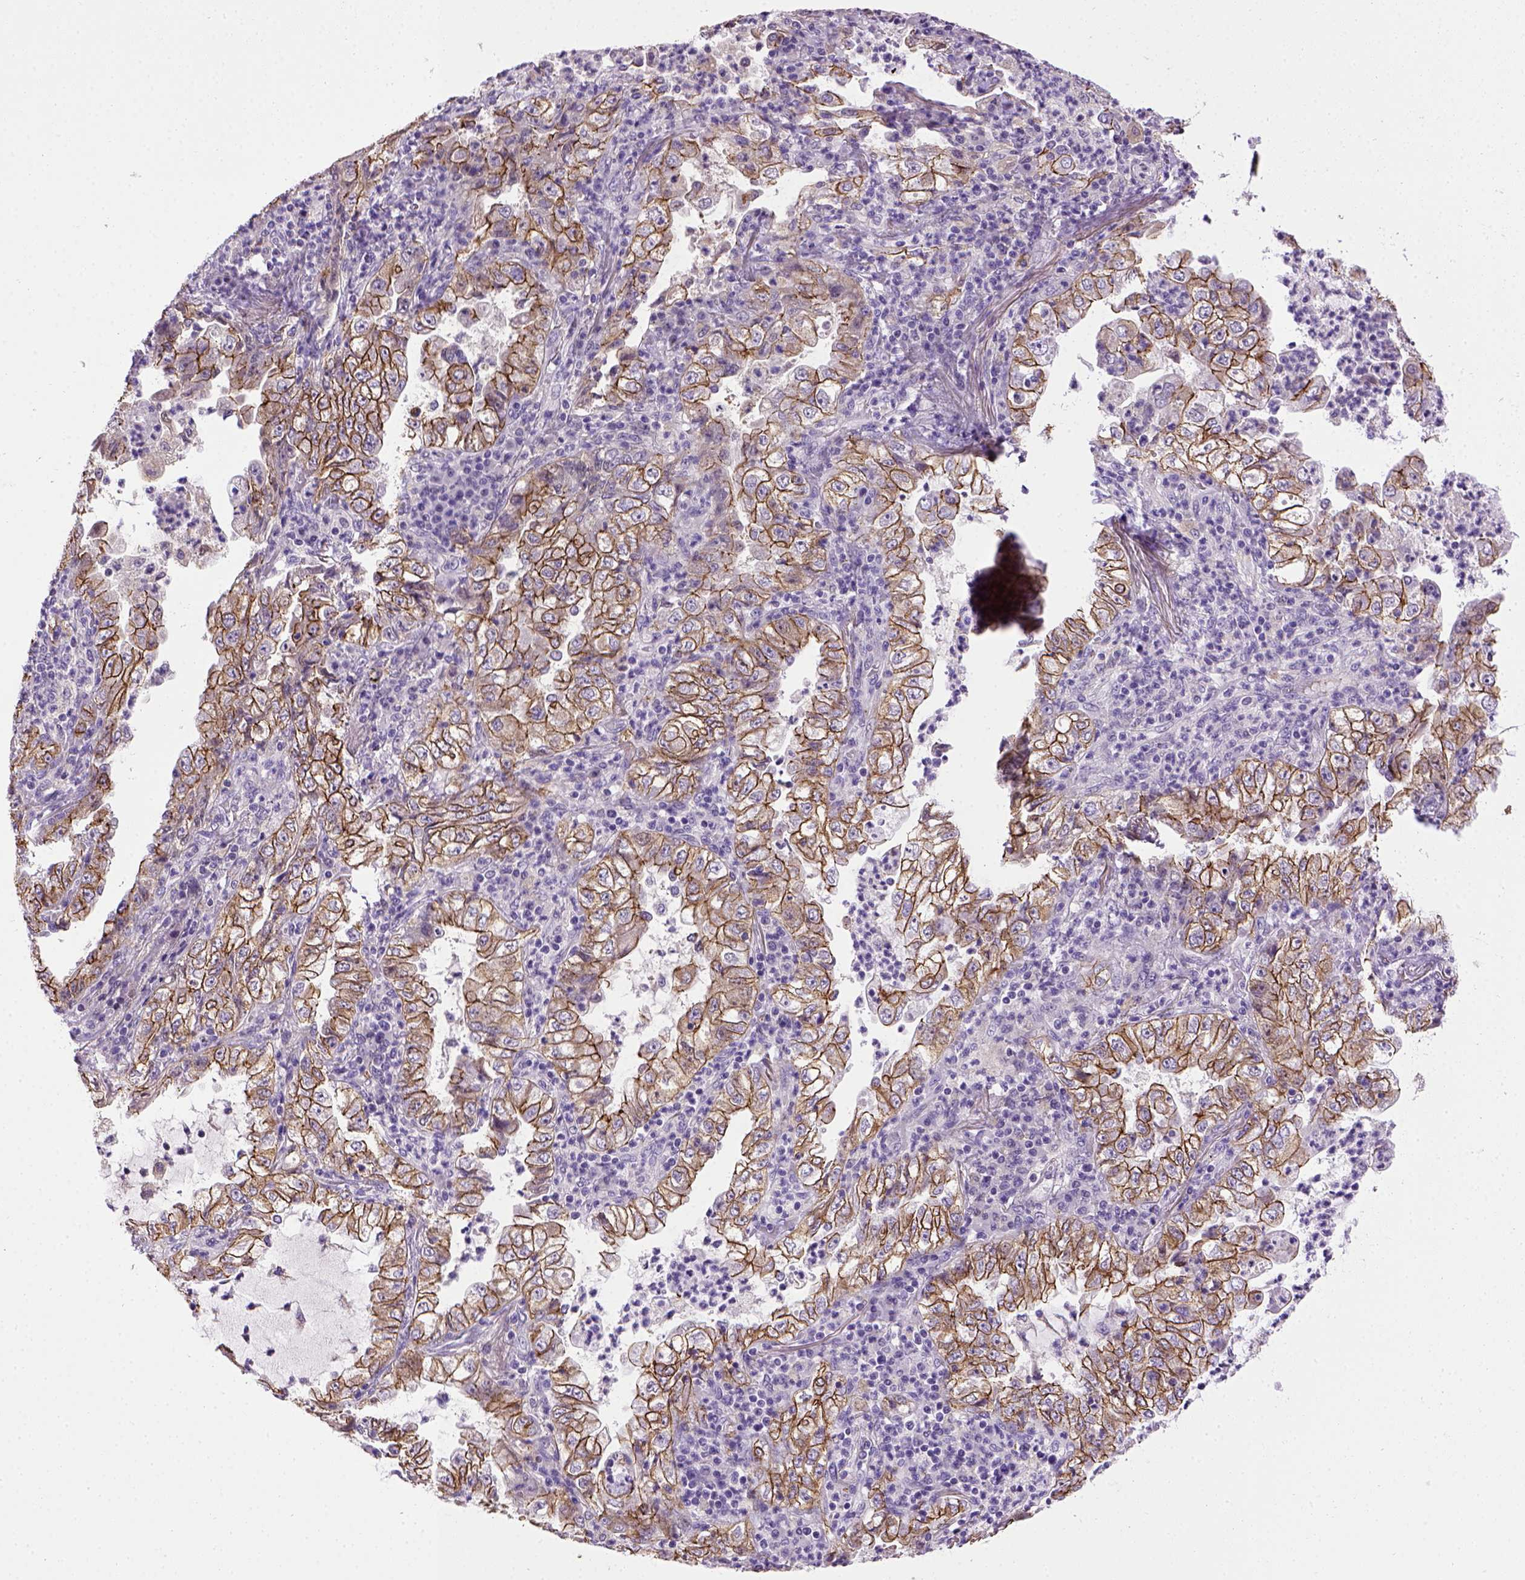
{"staining": {"intensity": "strong", "quantity": ">75%", "location": "cytoplasmic/membranous"}, "tissue": "lung cancer", "cell_type": "Tumor cells", "image_type": "cancer", "snomed": [{"axis": "morphology", "description": "Adenocarcinoma, NOS"}, {"axis": "topography", "description": "Lung"}], "caption": "Brown immunohistochemical staining in adenocarcinoma (lung) reveals strong cytoplasmic/membranous expression in about >75% of tumor cells.", "gene": "CDH1", "patient": {"sex": "female", "age": 73}}